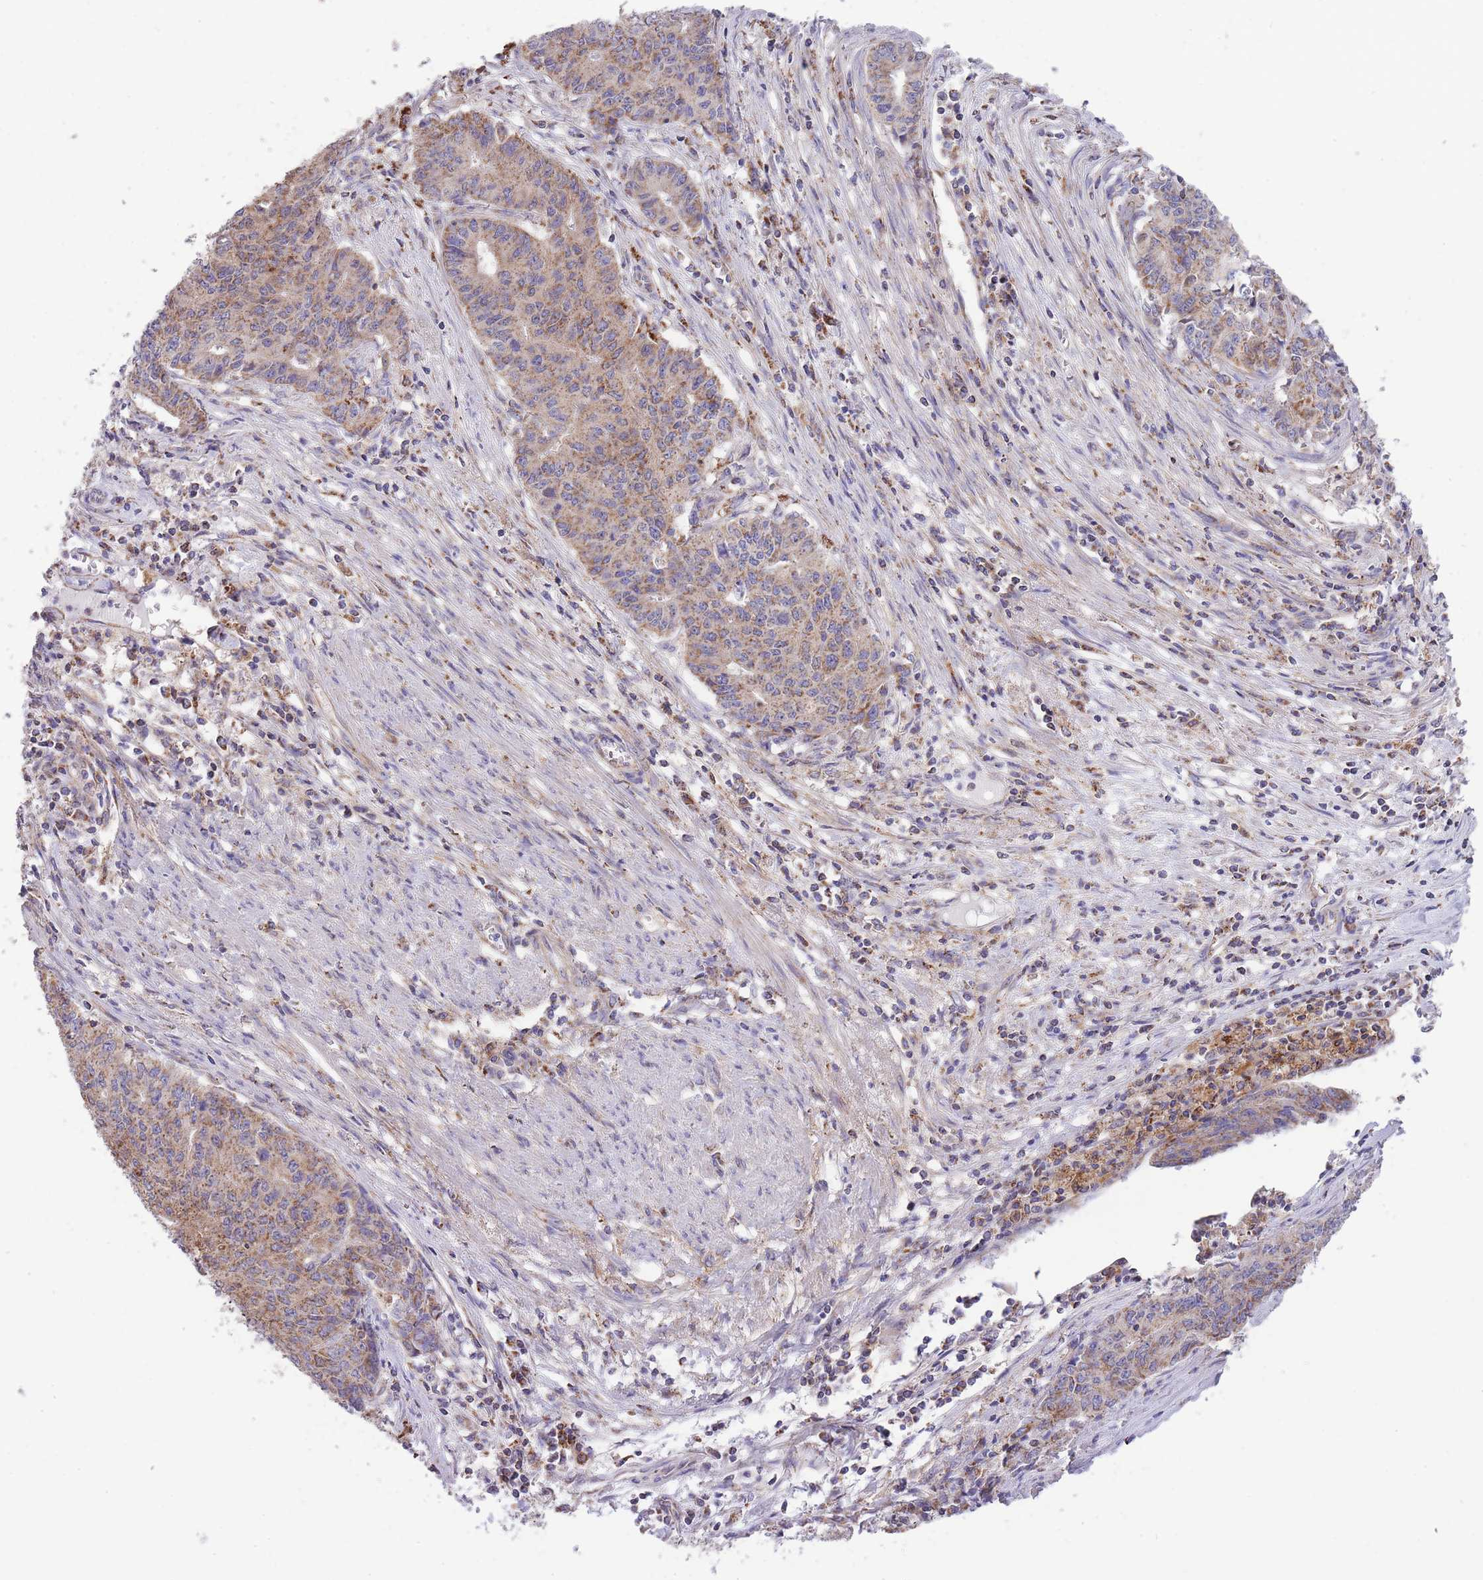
{"staining": {"intensity": "moderate", "quantity": ">75%", "location": "cytoplasmic/membranous"}, "tissue": "endometrial cancer", "cell_type": "Tumor cells", "image_type": "cancer", "snomed": [{"axis": "morphology", "description": "Adenocarcinoma, NOS"}, {"axis": "topography", "description": "Endometrium"}], "caption": "Immunohistochemical staining of adenocarcinoma (endometrial) shows medium levels of moderate cytoplasmic/membranous staining in approximately >75% of tumor cells.", "gene": "ST3GAL3", "patient": {"sex": "female", "age": 59}}